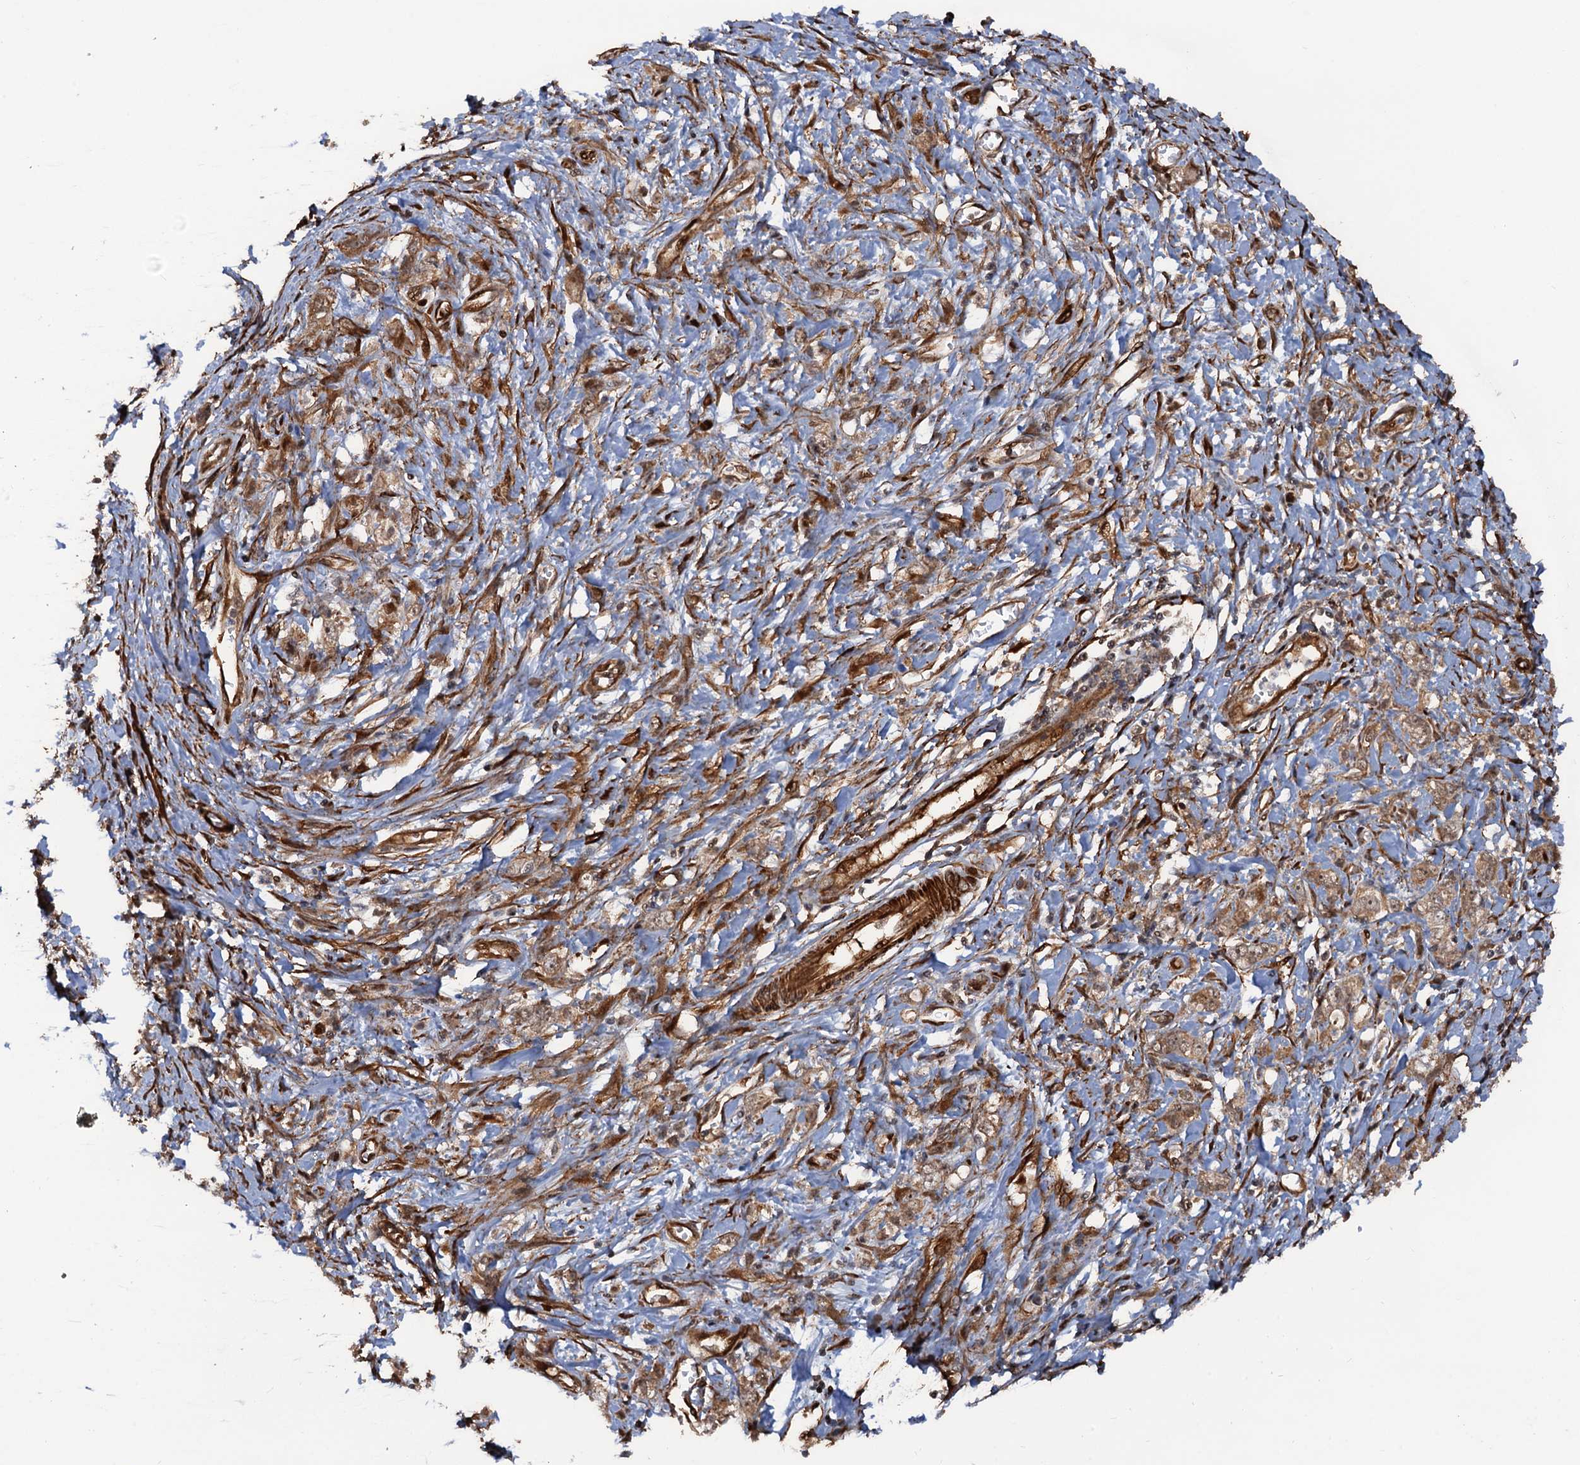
{"staining": {"intensity": "moderate", "quantity": ">75%", "location": "cytoplasmic/membranous,nuclear"}, "tissue": "stomach cancer", "cell_type": "Tumor cells", "image_type": "cancer", "snomed": [{"axis": "morphology", "description": "Adenocarcinoma, NOS"}, {"axis": "topography", "description": "Stomach"}], "caption": "Stomach adenocarcinoma tissue shows moderate cytoplasmic/membranous and nuclear expression in approximately >75% of tumor cells, visualized by immunohistochemistry.", "gene": "SNRNP25", "patient": {"sex": "female", "age": 76}}